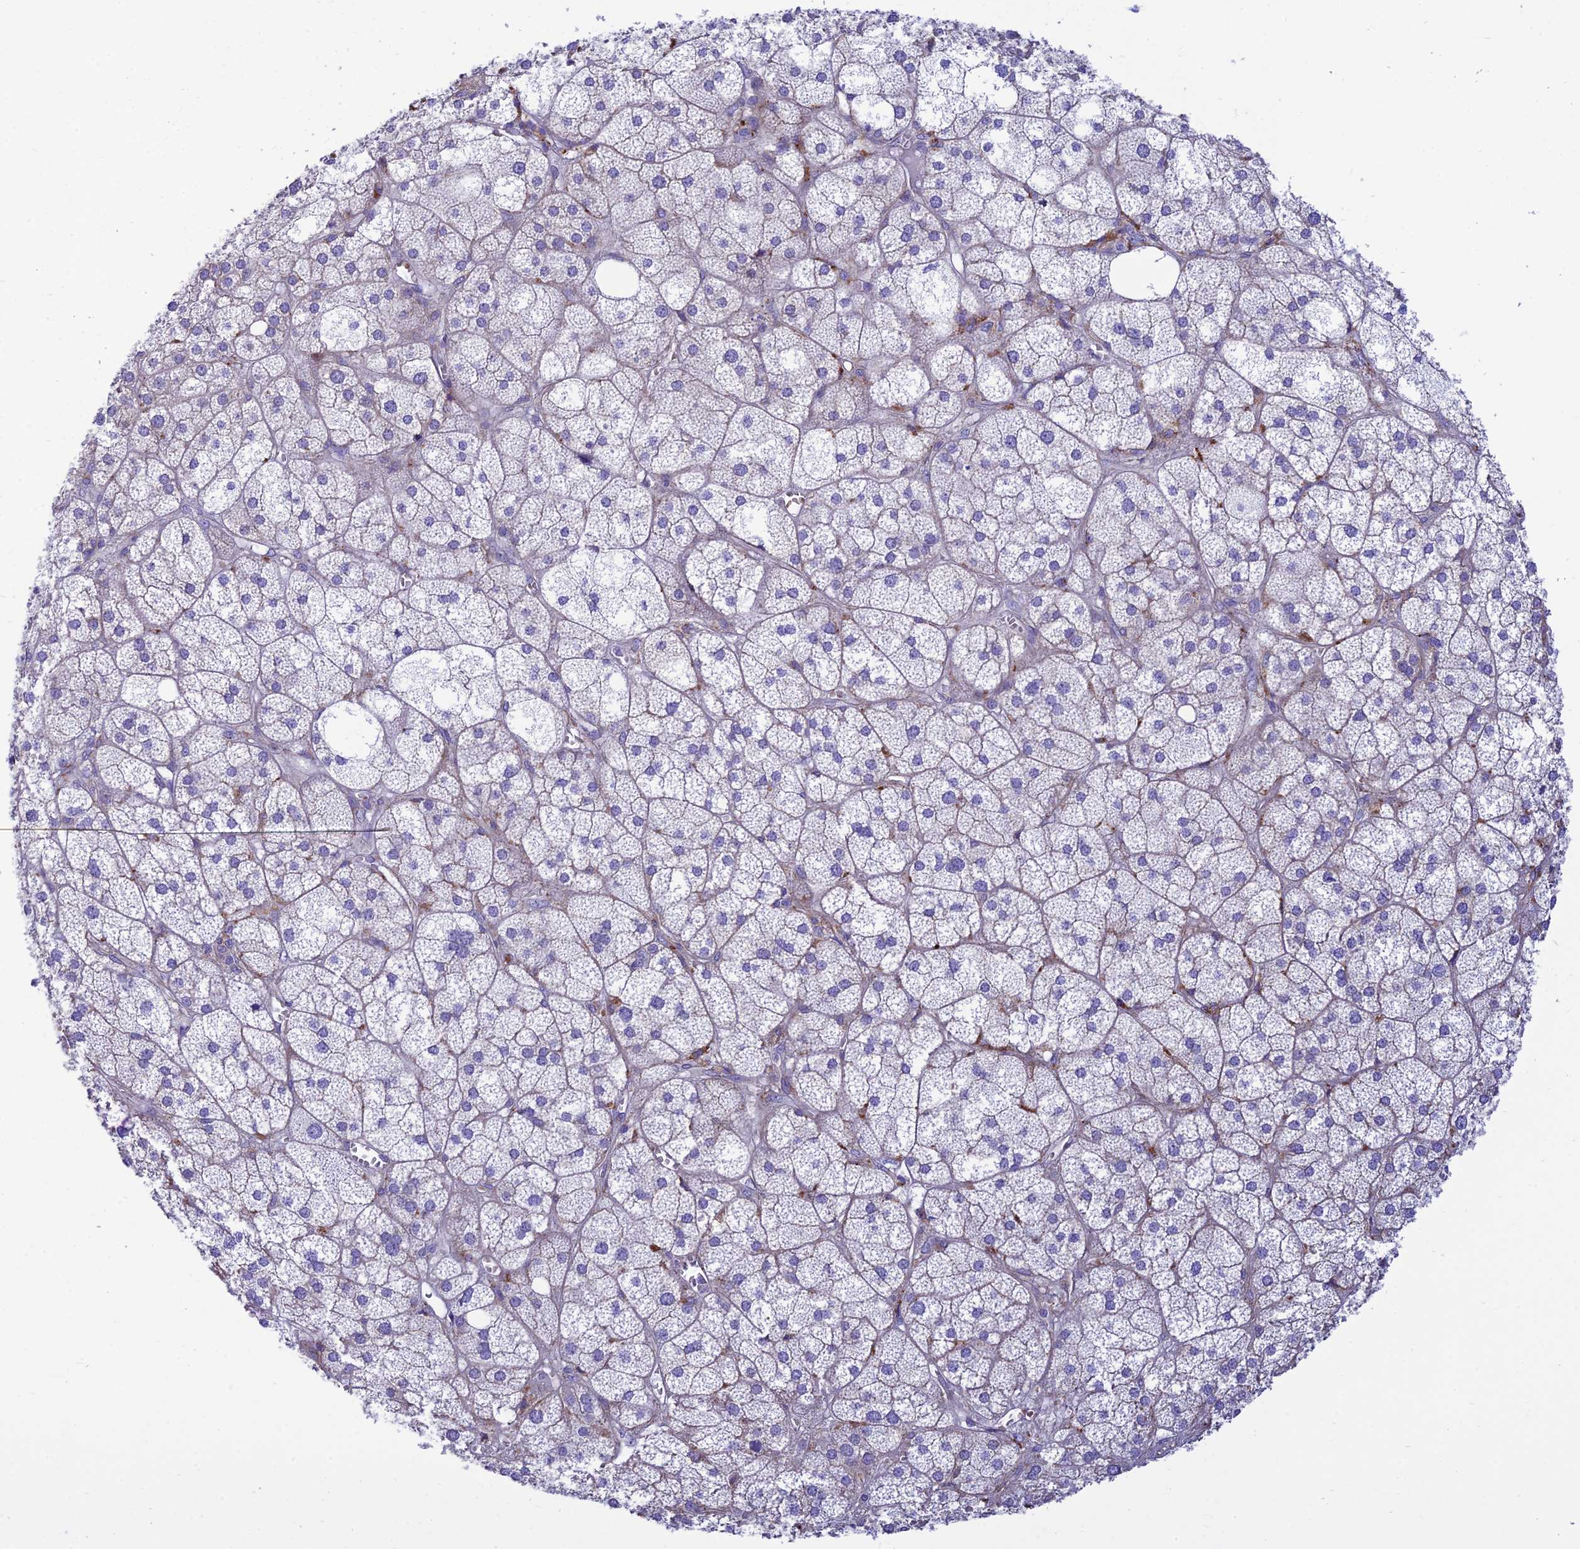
{"staining": {"intensity": "negative", "quantity": "none", "location": "none"}, "tissue": "adrenal gland", "cell_type": "Glandular cells", "image_type": "normal", "snomed": [{"axis": "morphology", "description": "Normal tissue, NOS"}, {"axis": "topography", "description": "Adrenal gland"}], "caption": "This is a histopathology image of immunohistochemistry (IHC) staining of normal adrenal gland, which shows no expression in glandular cells.", "gene": "CCDC157", "patient": {"sex": "female", "age": 61}}